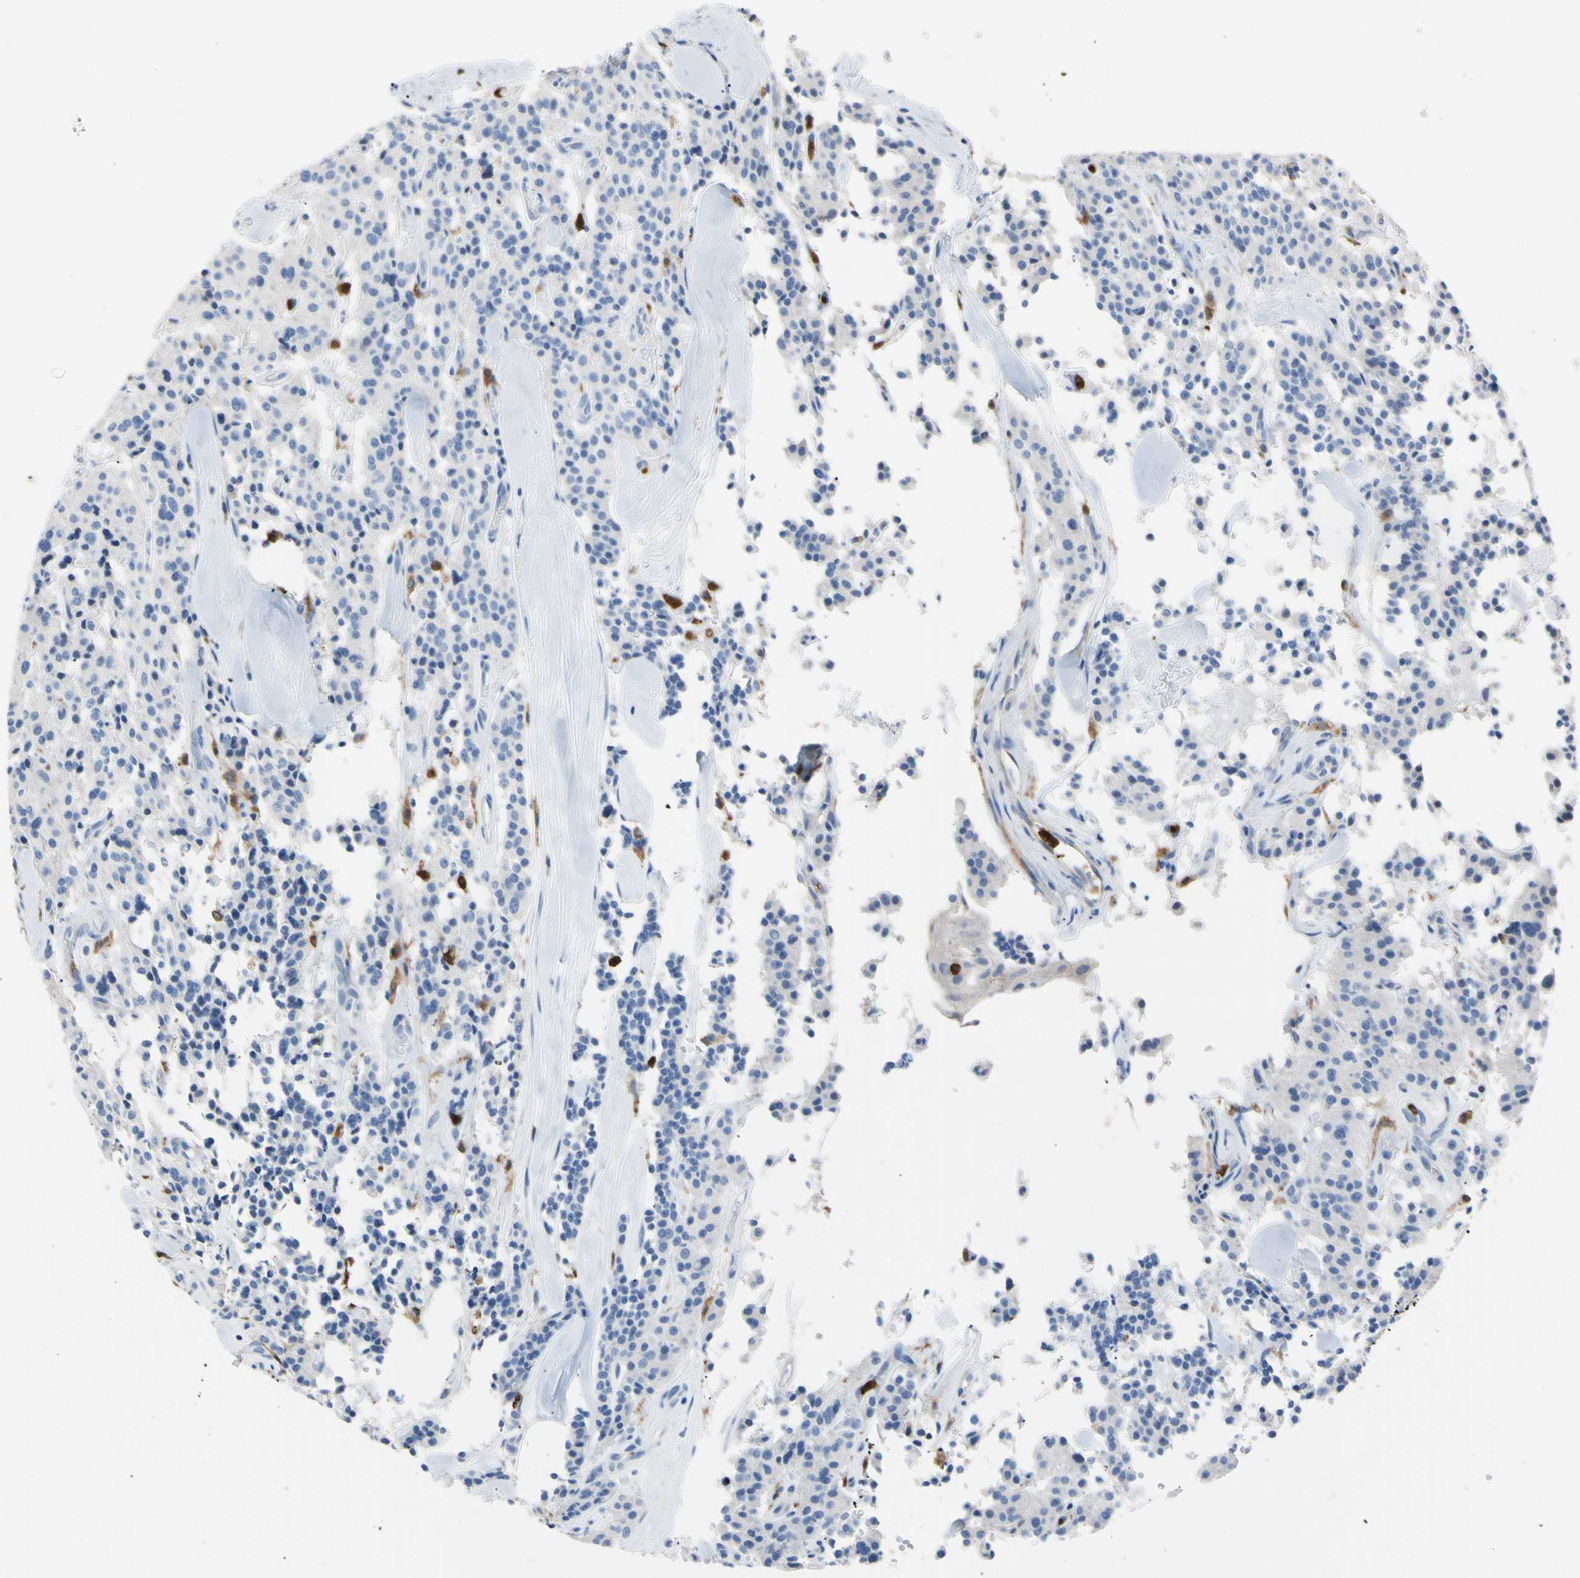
{"staining": {"intensity": "negative", "quantity": "none", "location": "none"}, "tissue": "carcinoid", "cell_type": "Tumor cells", "image_type": "cancer", "snomed": [{"axis": "morphology", "description": "Carcinoid, malignant, NOS"}, {"axis": "topography", "description": "Lung"}], "caption": "Tumor cells show no significant staining in malignant carcinoid.", "gene": "NCF4", "patient": {"sex": "male", "age": 30}}